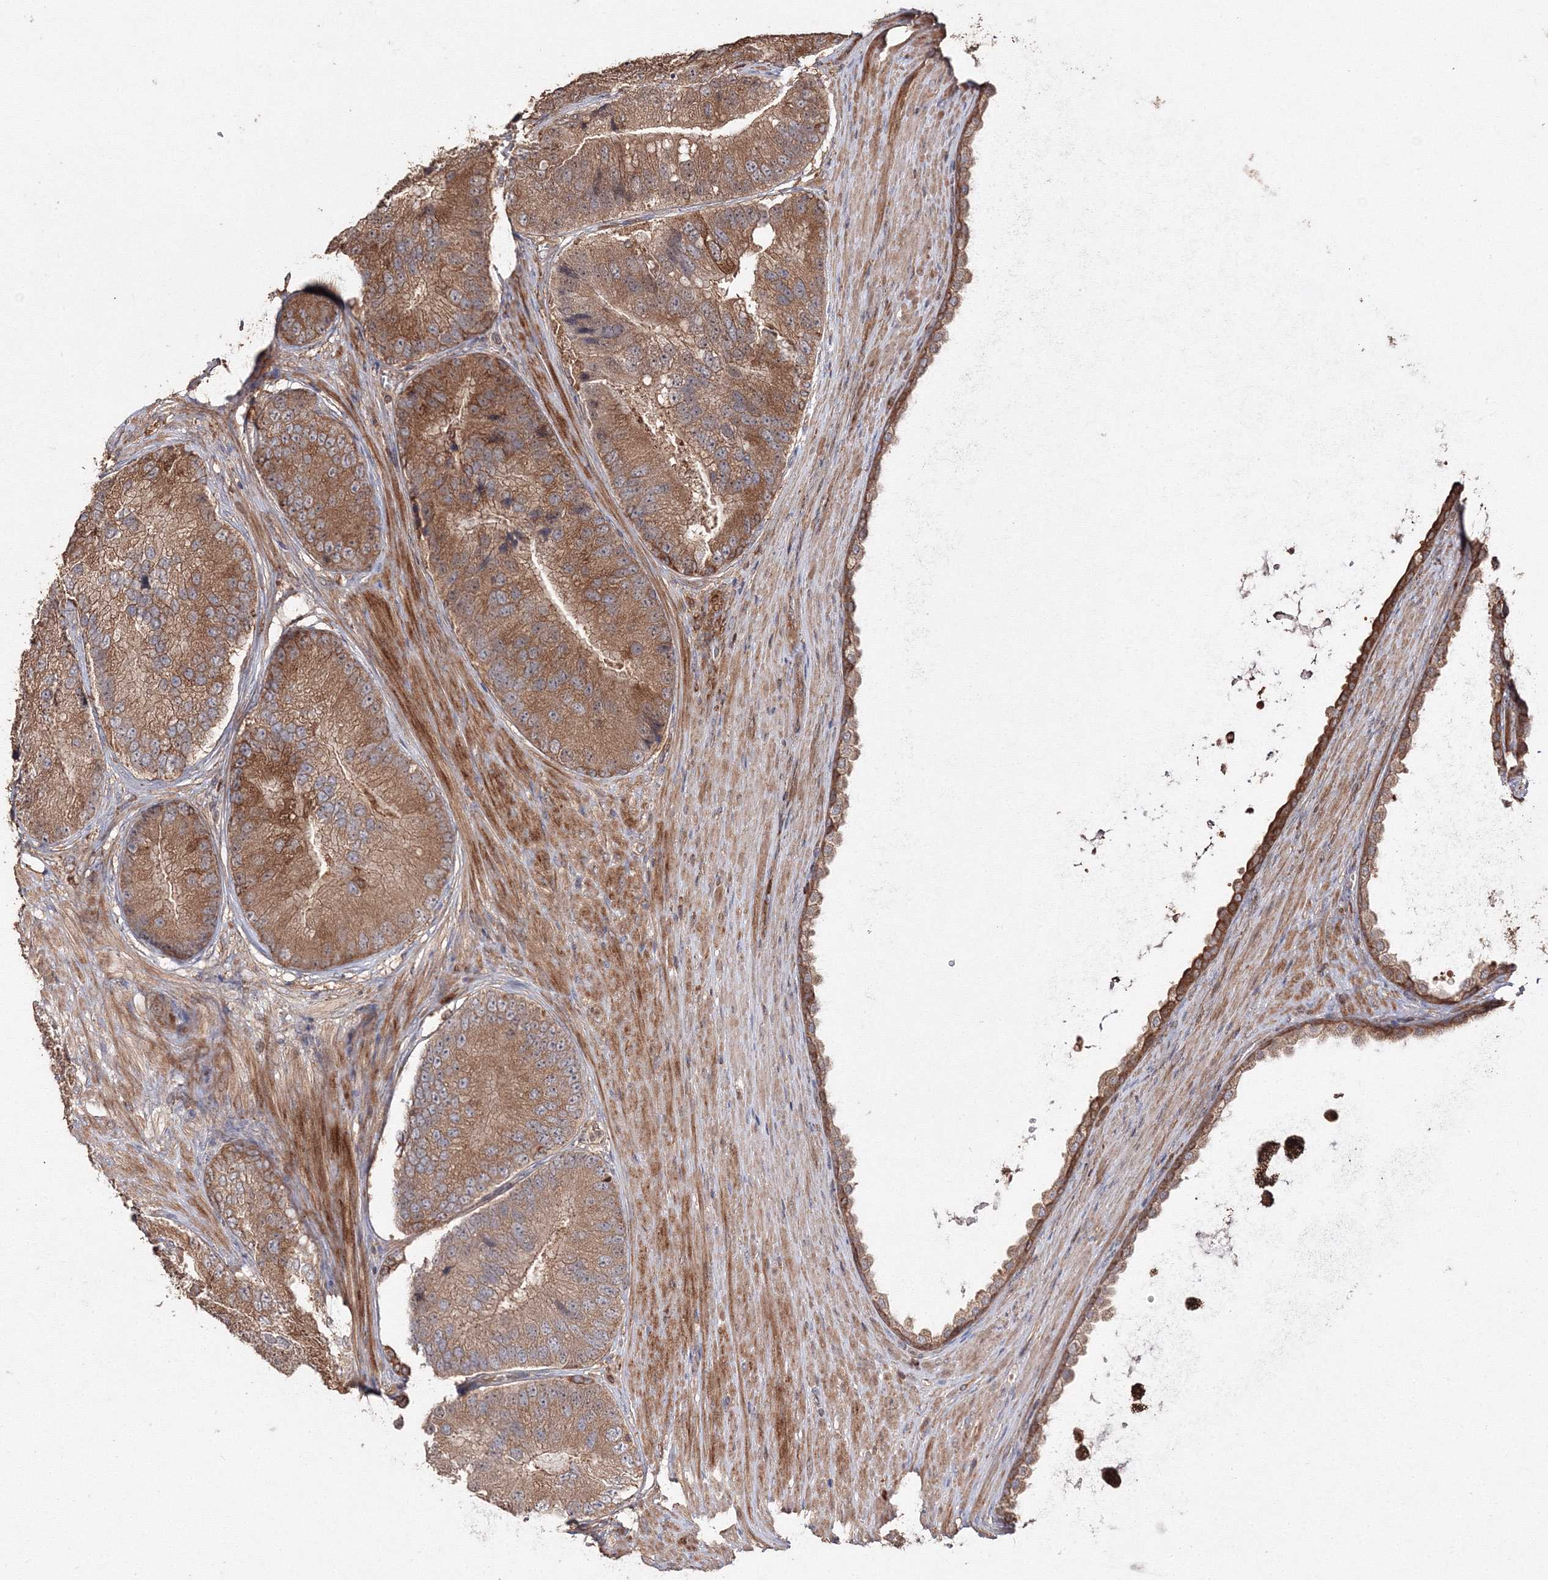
{"staining": {"intensity": "strong", "quantity": ">75%", "location": "cytoplasmic/membranous"}, "tissue": "prostate cancer", "cell_type": "Tumor cells", "image_type": "cancer", "snomed": [{"axis": "morphology", "description": "Adenocarcinoma, High grade"}, {"axis": "topography", "description": "Prostate"}], "caption": "IHC of prostate cancer displays high levels of strong cytoplasmic/membranous positivity in approximately >75% of tumor cells.", "gene": "DDO", "patient": {"sex": "male", "age": 70}}